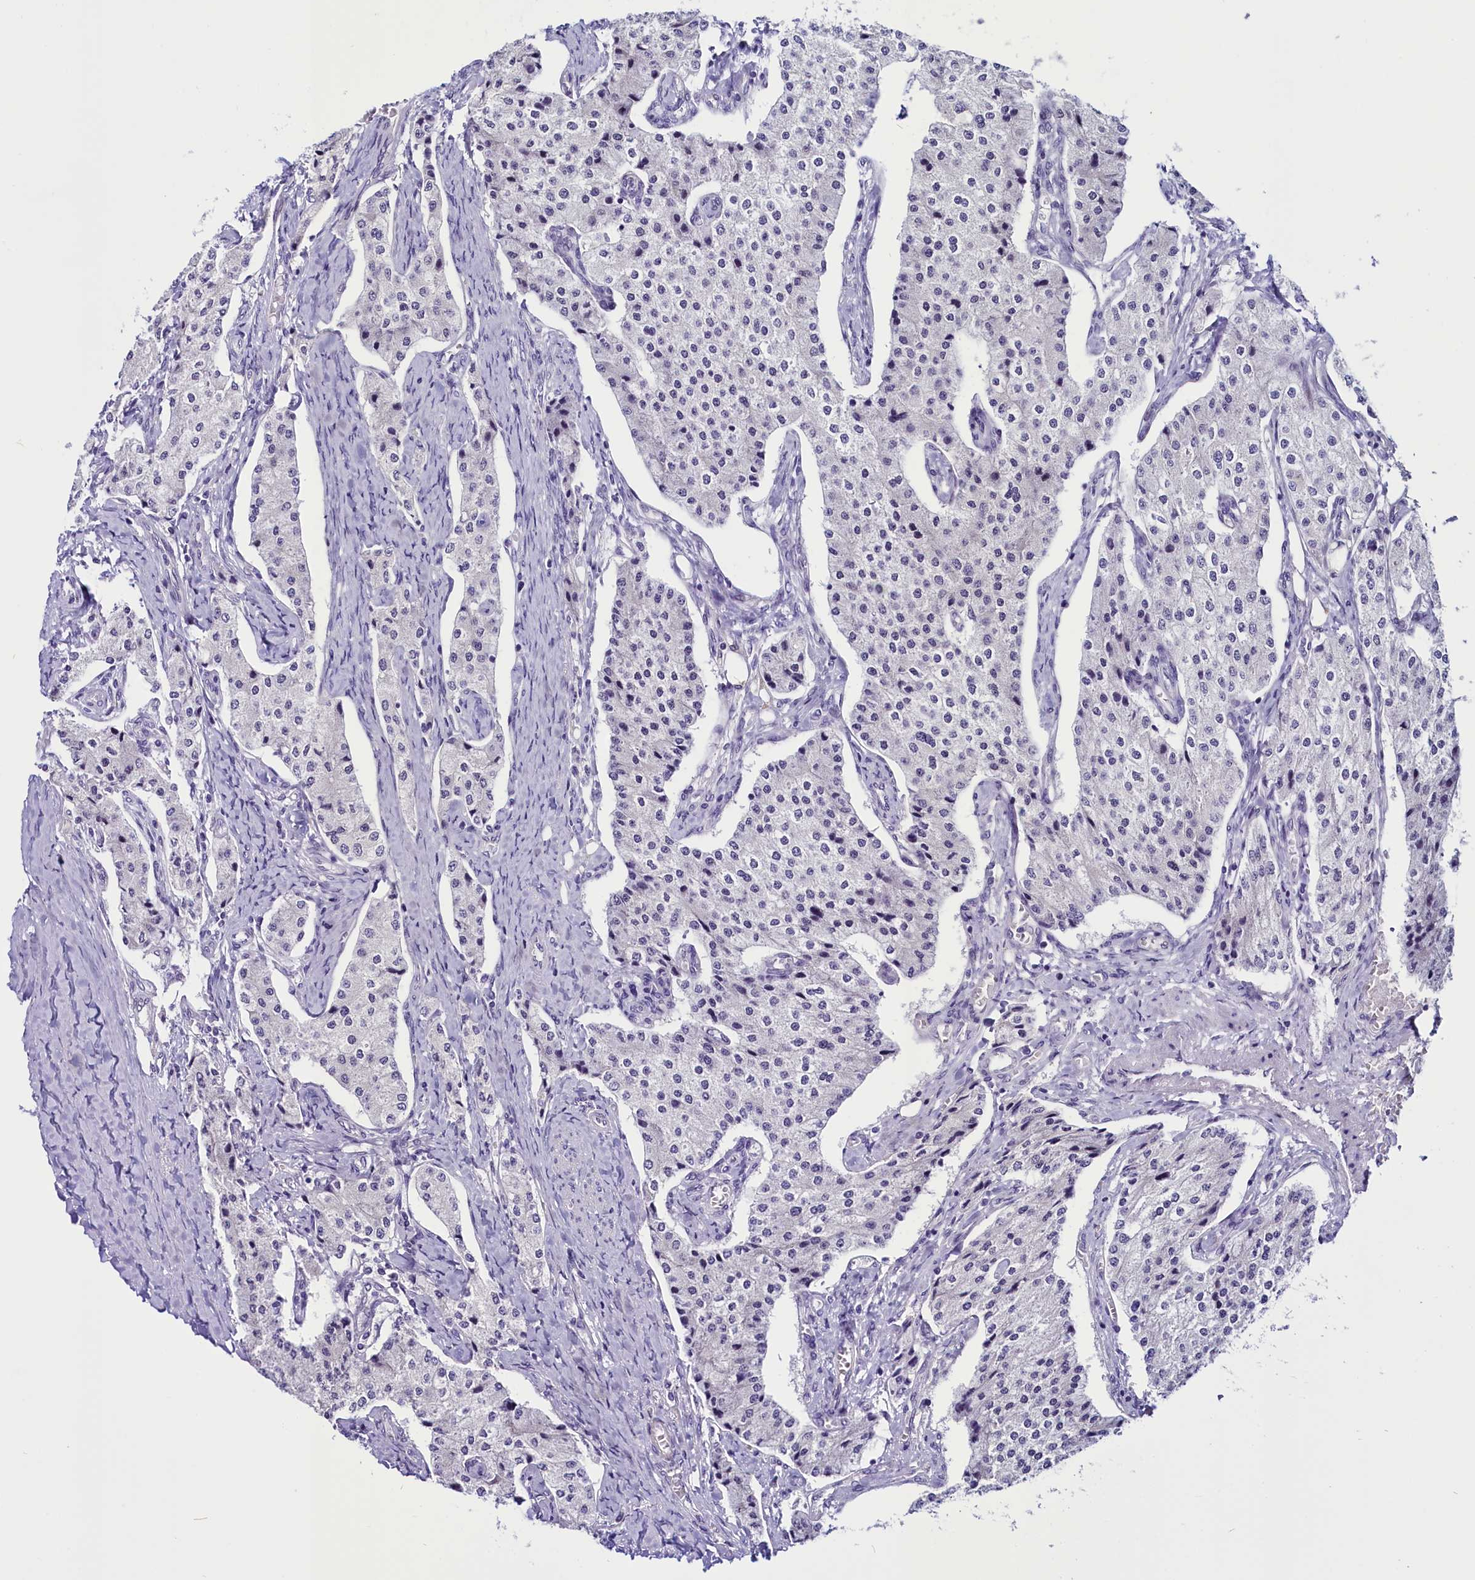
{"staining": {"intensity": "negative", "quantity": "none", "location": "none"}, "tissue": "carcinoid", "cell_type": "Tumor cells", "image_type": "cancer", "snomed": [{"axis": "morphology", "description": "Carcinoid, malignant, NOS"}, {"axis": "topography", "description": "Colon"}], "caption": "DAB (3,3'-diaminobenzidine) immunohistochemical staining of malignant carcinoid displays no significant staining in tumor cells. (DAB (3,3'-diaminobenzidine) immunohistochemistry, high magnification).", "gene": "CCDC106", "patient": {"sex": "female", "age": 52}}